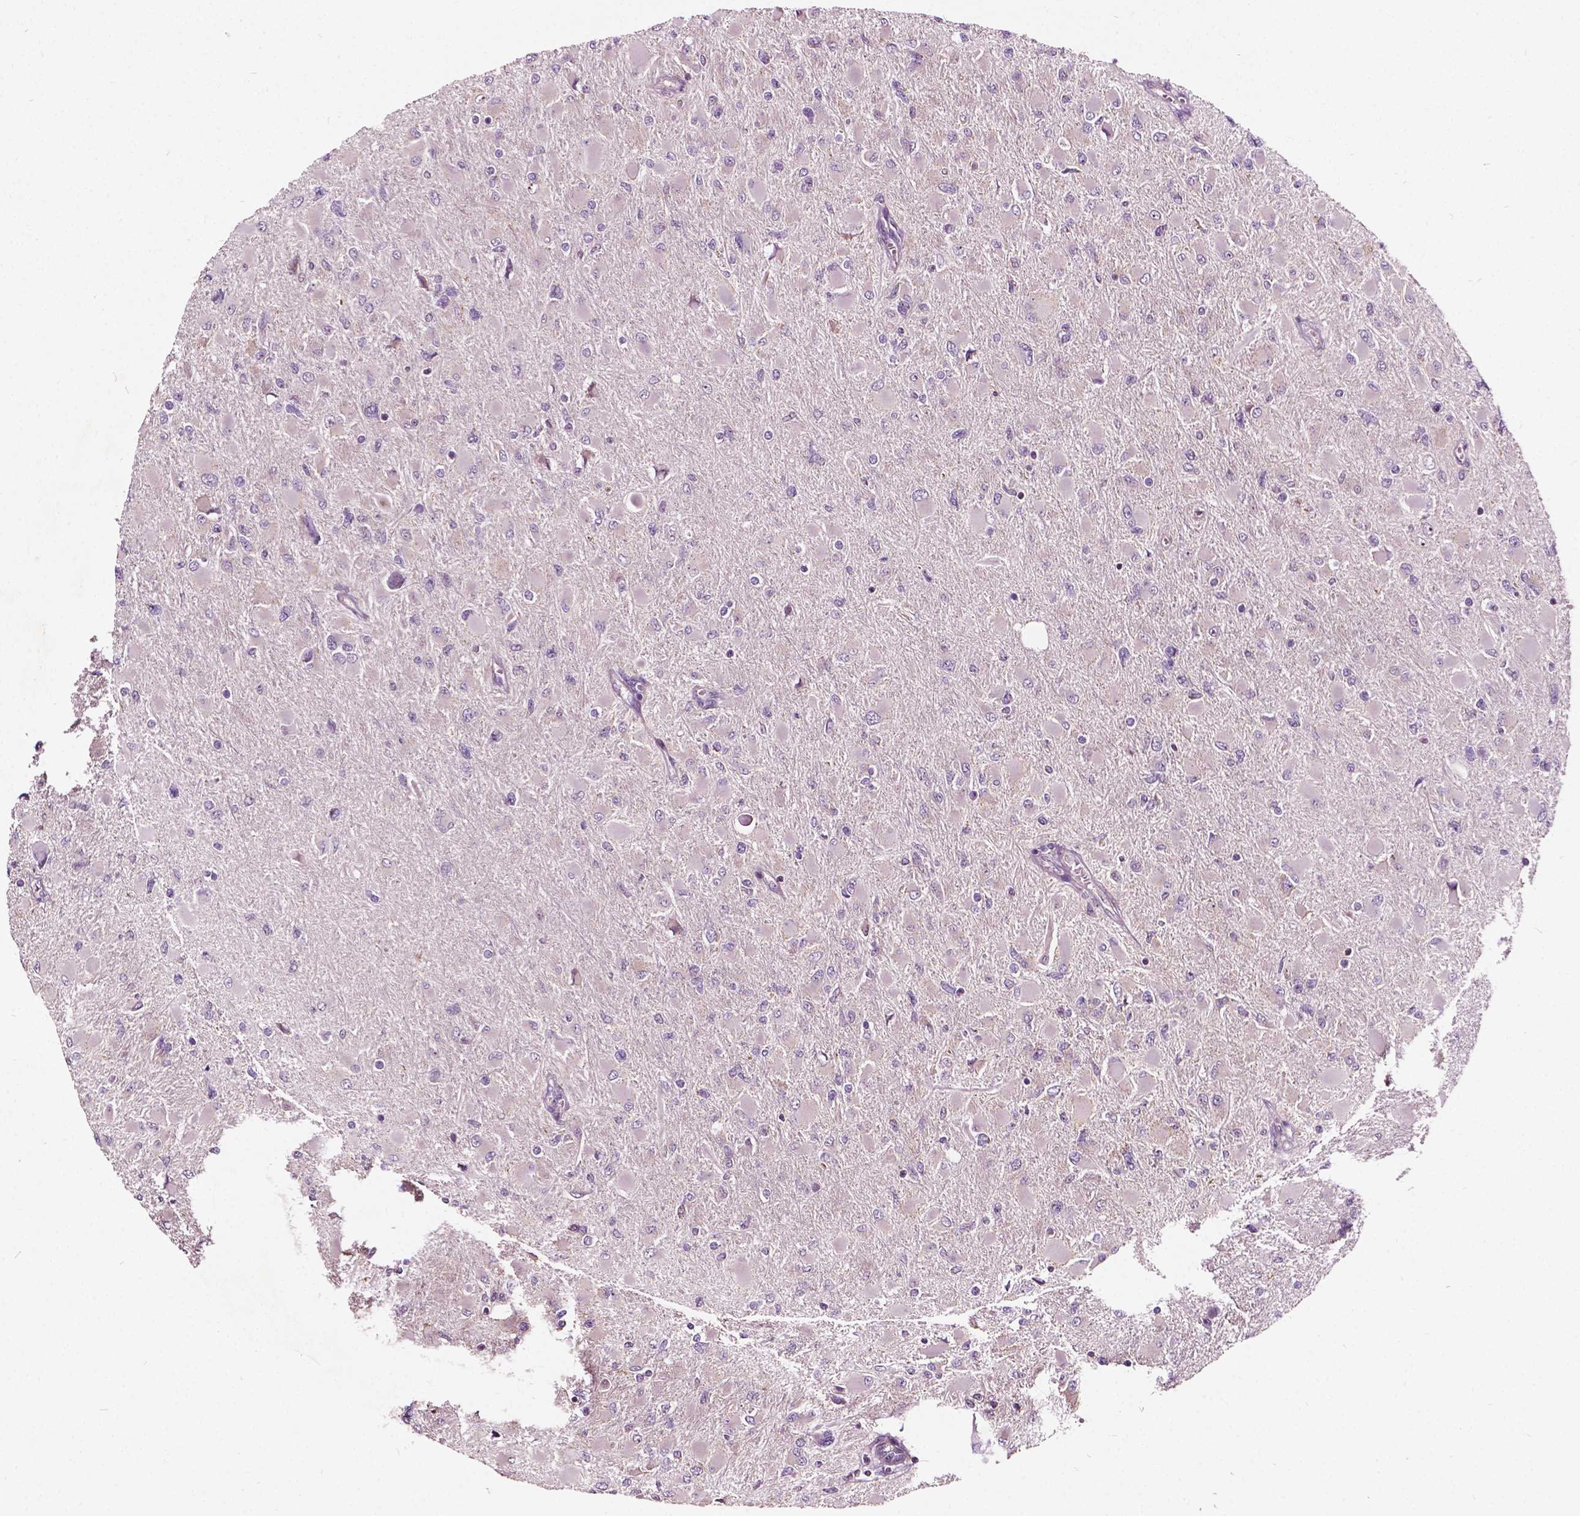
{"staining": {"intensity": "negative", "quantity": "none", "location": "none"}, "tissue": "glioma", "cell_type": "Tumor cells", "image_type": "cancer", "snomed": [{"axis": "morphology", "description": "Glioma, malignant, High grade"}, {"axis": "topography", "description": "Cerebral cortex"}], "caption": "Tumor cells show no significant positivity in malignant glioma (high-grade). (DAB immunohistochemistry visualized using brightfield microscopy, high magnification).", "gene": "ODF3L2", "patient": {"sex": "female", "age": 36}}